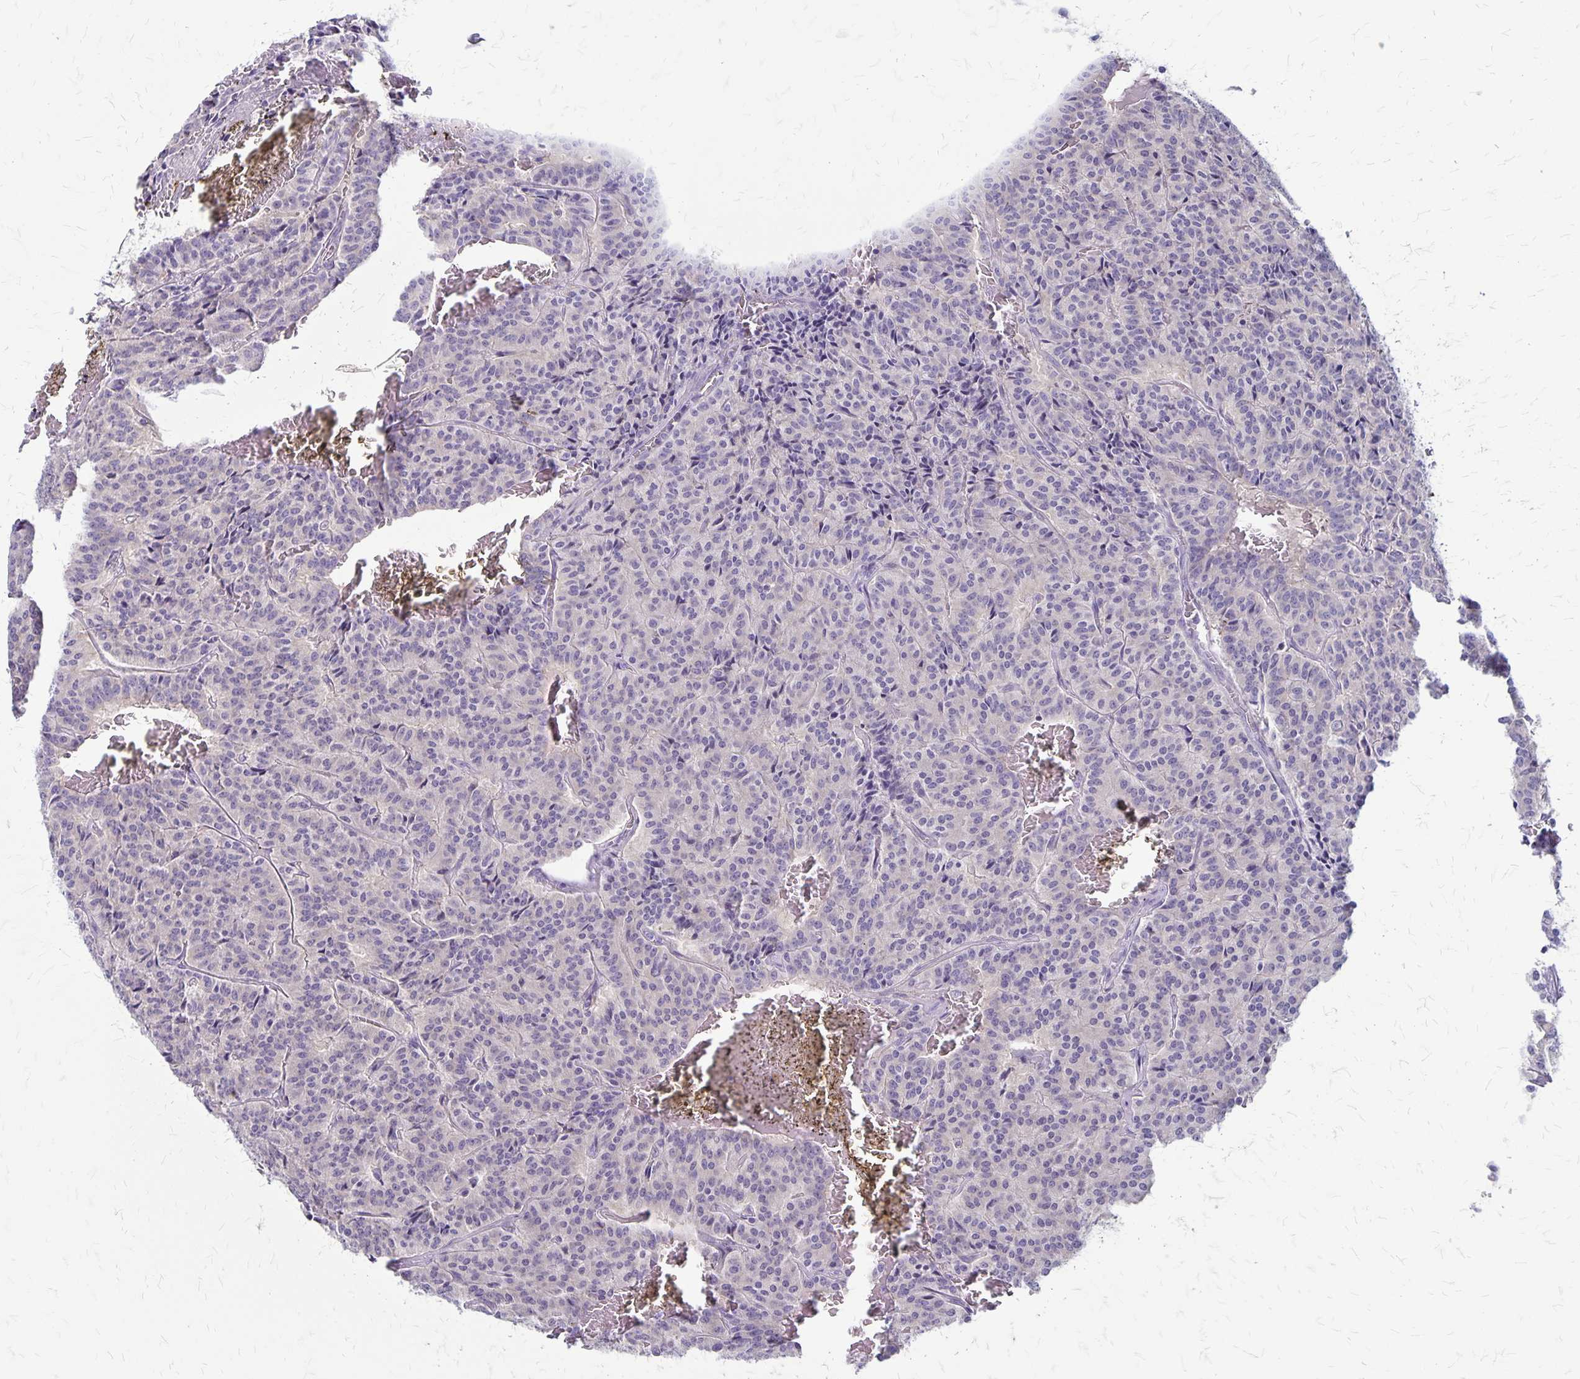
{"staining": {"intensity": "negative", "quantity": "none", "location": "none"}, "tissue": "carcinoid", "cell_type": "Tumor cells", "image_type": "cancer", "snomed": [{"axis": "morphology", "description": "Carcinoid, malignant, NOS"}, {"axis": "topography", "description": "Lung"}], "caption": "Tumor cells are negative for brown protein staining in carcinoid.", "gene": "PLXNB3", "patient": {"sex": "male", "age": 70}}